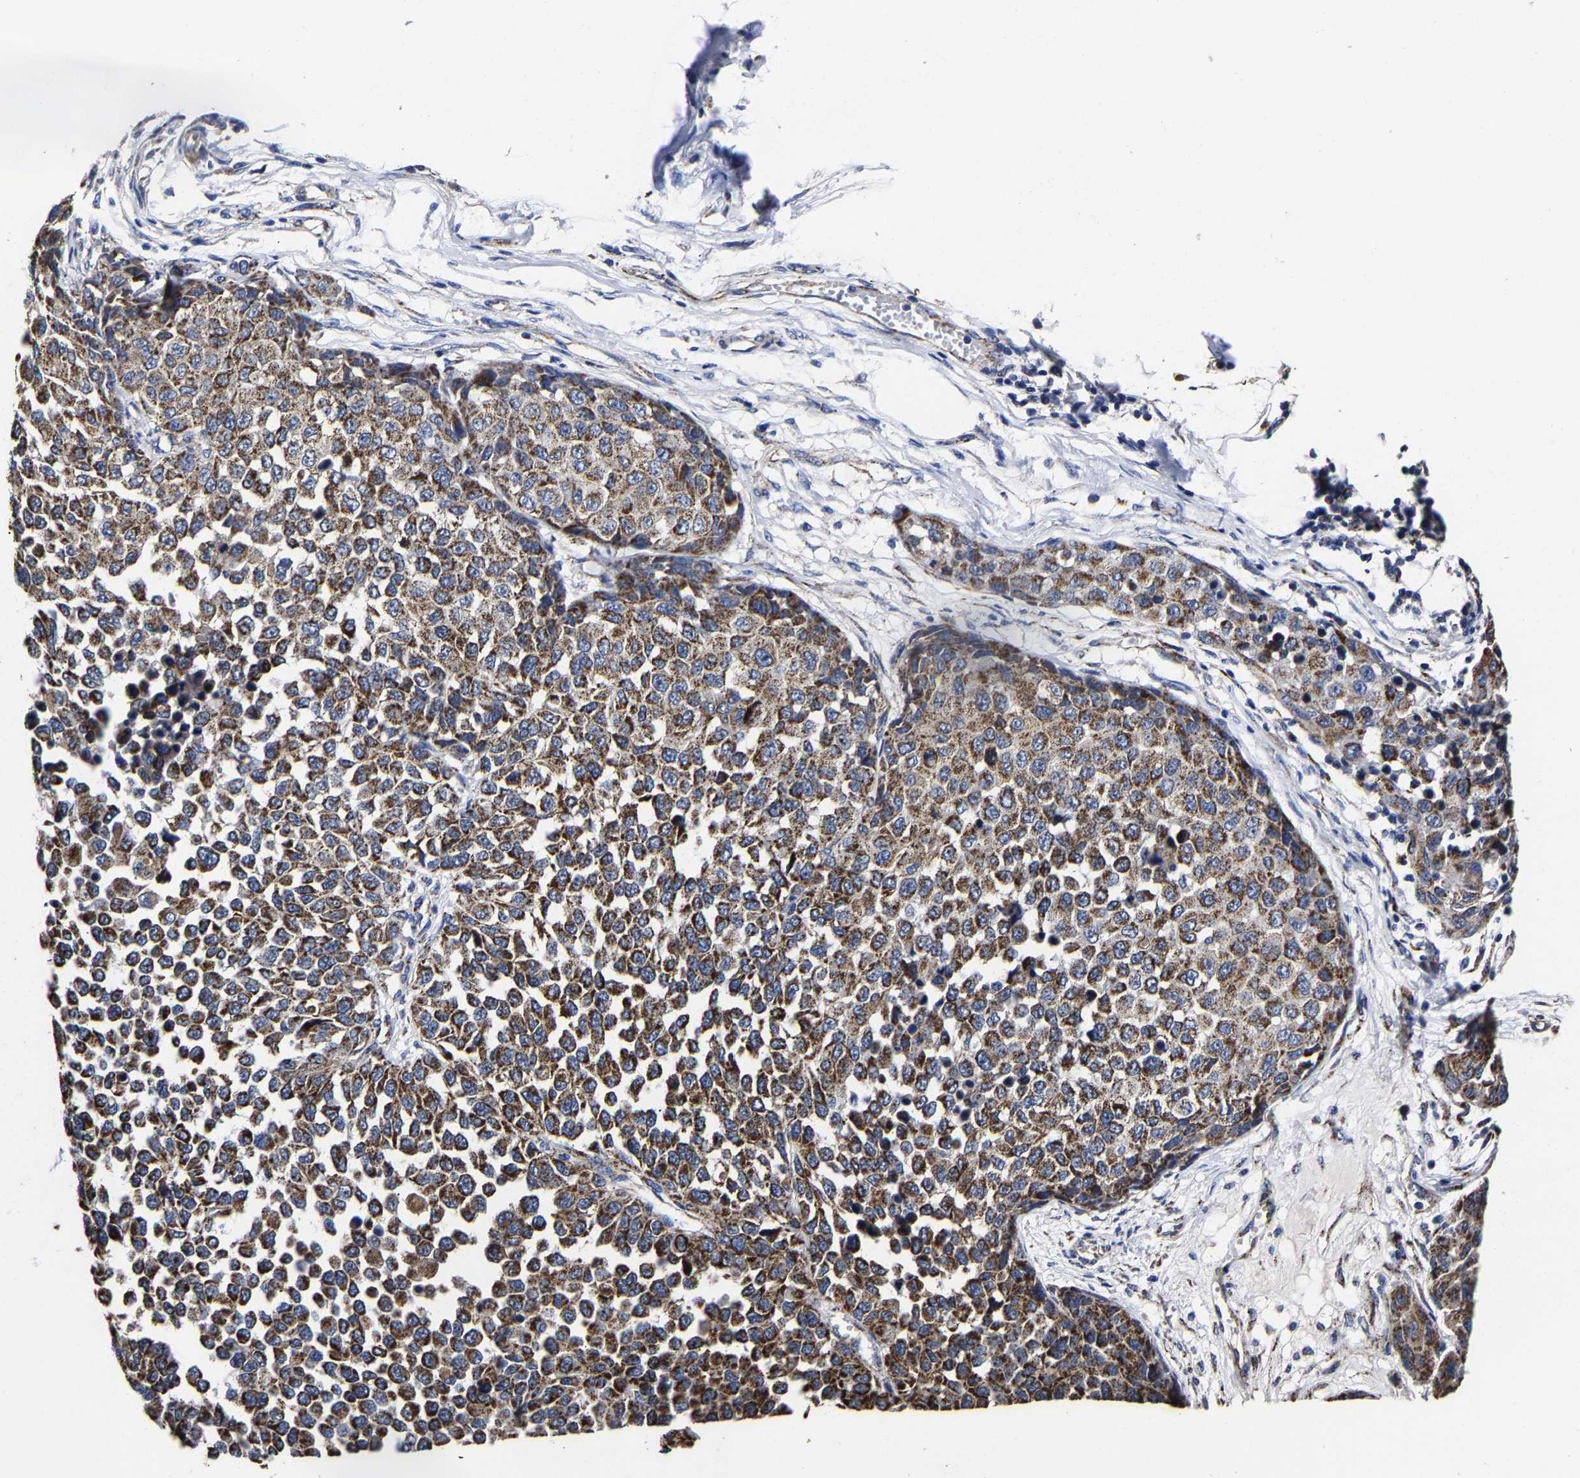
{"staining": {"intensity": "strong", "quantity": ">75%", "location": "cytoplasmic/membranous"}, "tissue": "melanoma", "cell_type": "Tumor cells", "image_type": "cancer", "snomed": [{"axis": "morphology", "description": "Normal tissue, NOS"}, {"axis": "morphology", "description": "Malignant melanoma, NOS"}, {"axis": "topography", "description": "Skin"}], "caption": "Protein staining of melanoma tissue reveals strong cytoplasmic/membranous staining in approximately >75% of tumor cells. (Brightfield microscopy of DAB IHC at high magnification).", "gene": "AASS", "patient": {"sex": "male", "age": 62}}